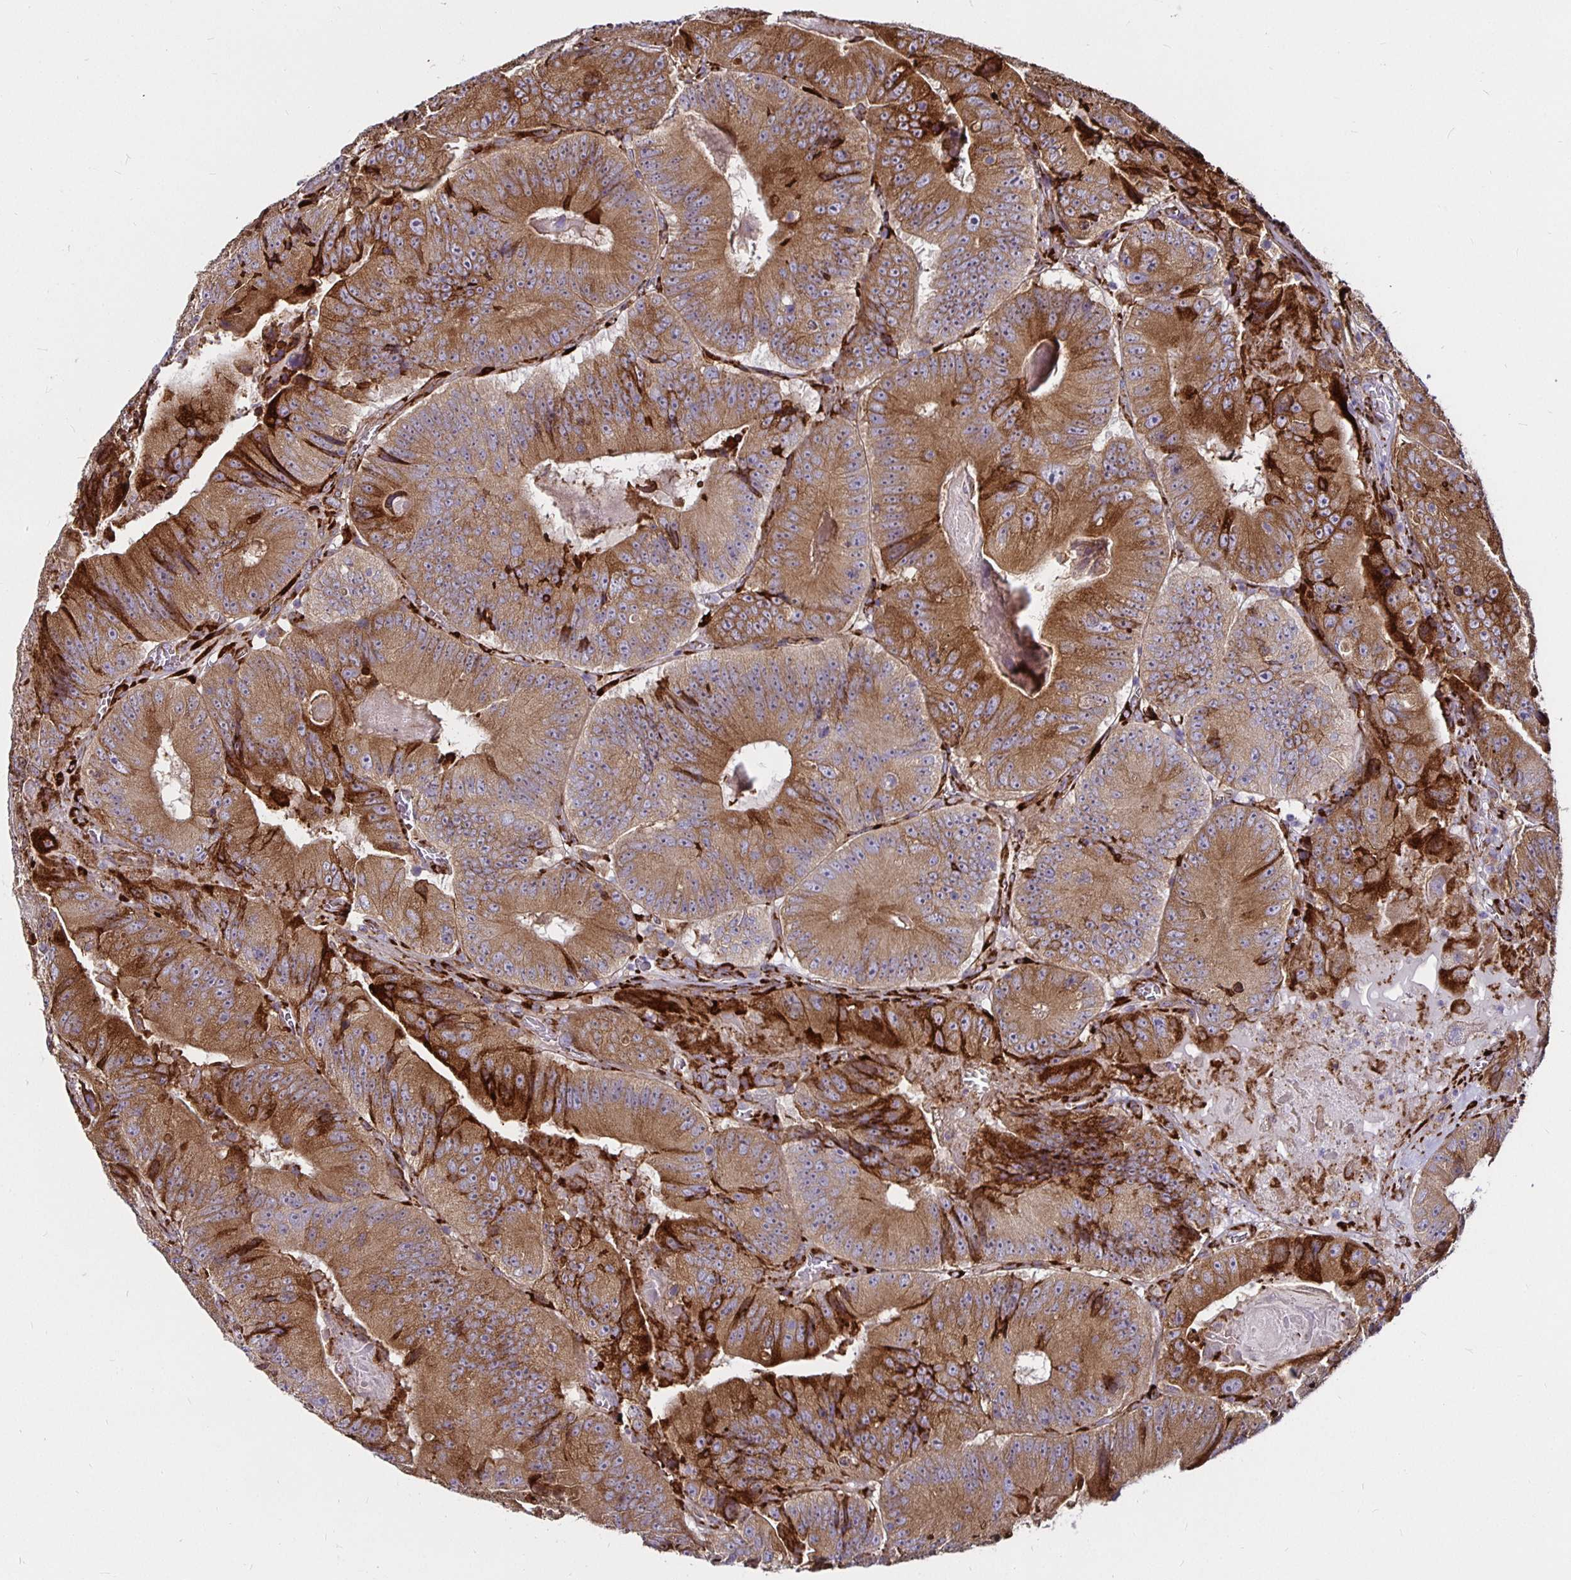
{"staining": {"intensity": "moderate", "quantity": ">75%", "location": "cytoplasmic/membranous"}, "tissue": "colorectal cancer", "cell_type": "Tumor cells", "image_type": "cancer", "snomed": [{"axis": "morphology", "description": "Adenocarcinoma, NOS"}, {"axis": "topography", "description": "Colon"}], "caption": "Protein staining shows moderate cytoplasmic/membranous staining in approximately >75% of tumor cells in colorectal cancer.", "gene": "P4HA2", "patient": {"sex": "female", "age": 86}}